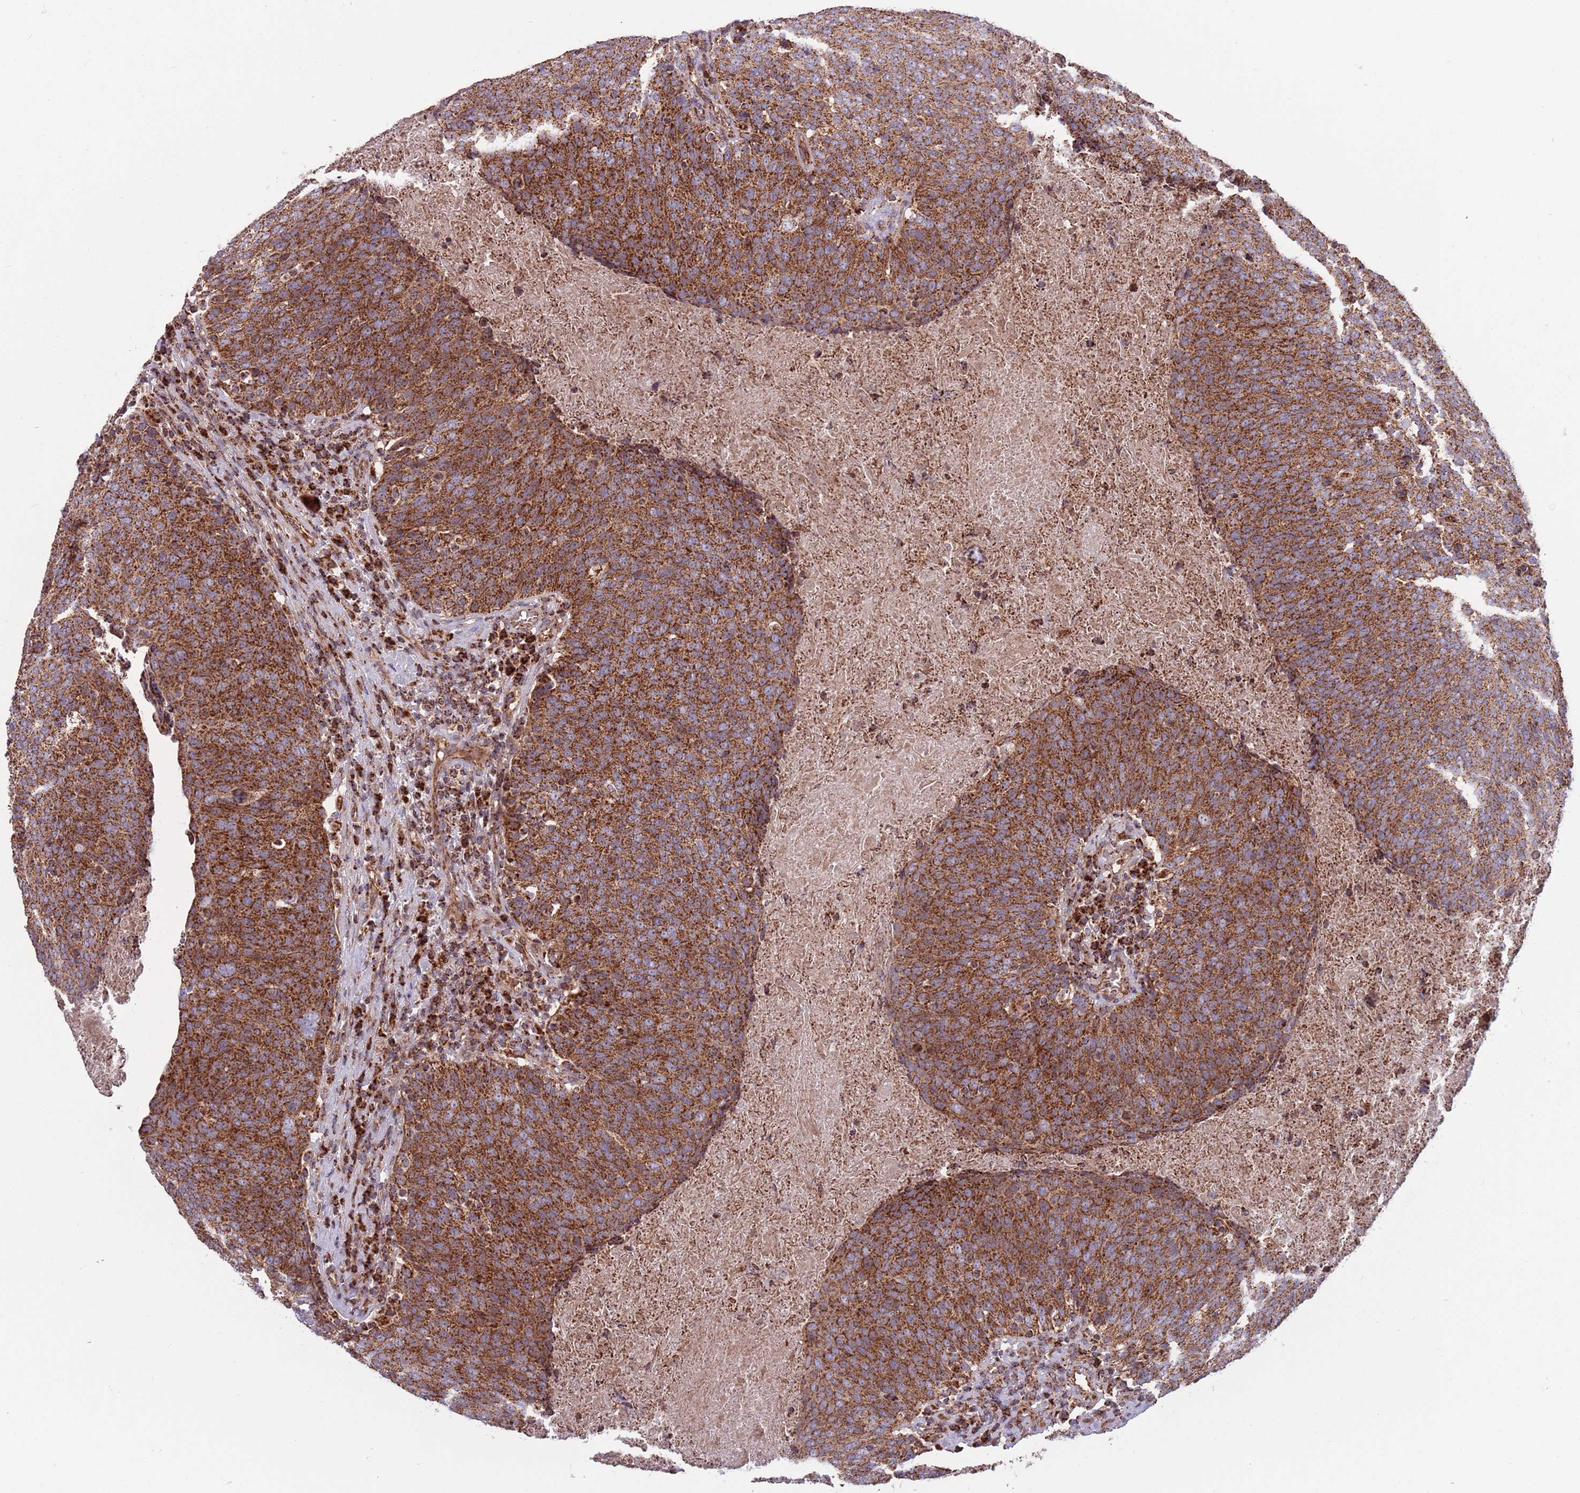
{"staining": {"intensity": "strong", "quantity": ">75%", "location": "cytoplasmic/membranous"}, "tissue": "head and neck cancer", "cell_type": "Tumor cells", "image_type": "cancer", "snomed": [{"axis": "morphology", "description": "Squamous cell carcinoma, NOS"}, {"axis": "morphology", "description": "Squamous cell carcinoma, metastatic, NOS"}, {"axis": "topography", "description": "Lymph node"}, {"axis": "topography", "description": "Head-Neck"}], "caption": "Immunohistochemical staining of human head and neck metastatic squamous cell carcinoma shows high levels of strong cytoplasmic/membranous positivity in approximately >75% of tumor cells.", "gene": "ATP5PD", "patient": {"sex": "male", "age": 62}}